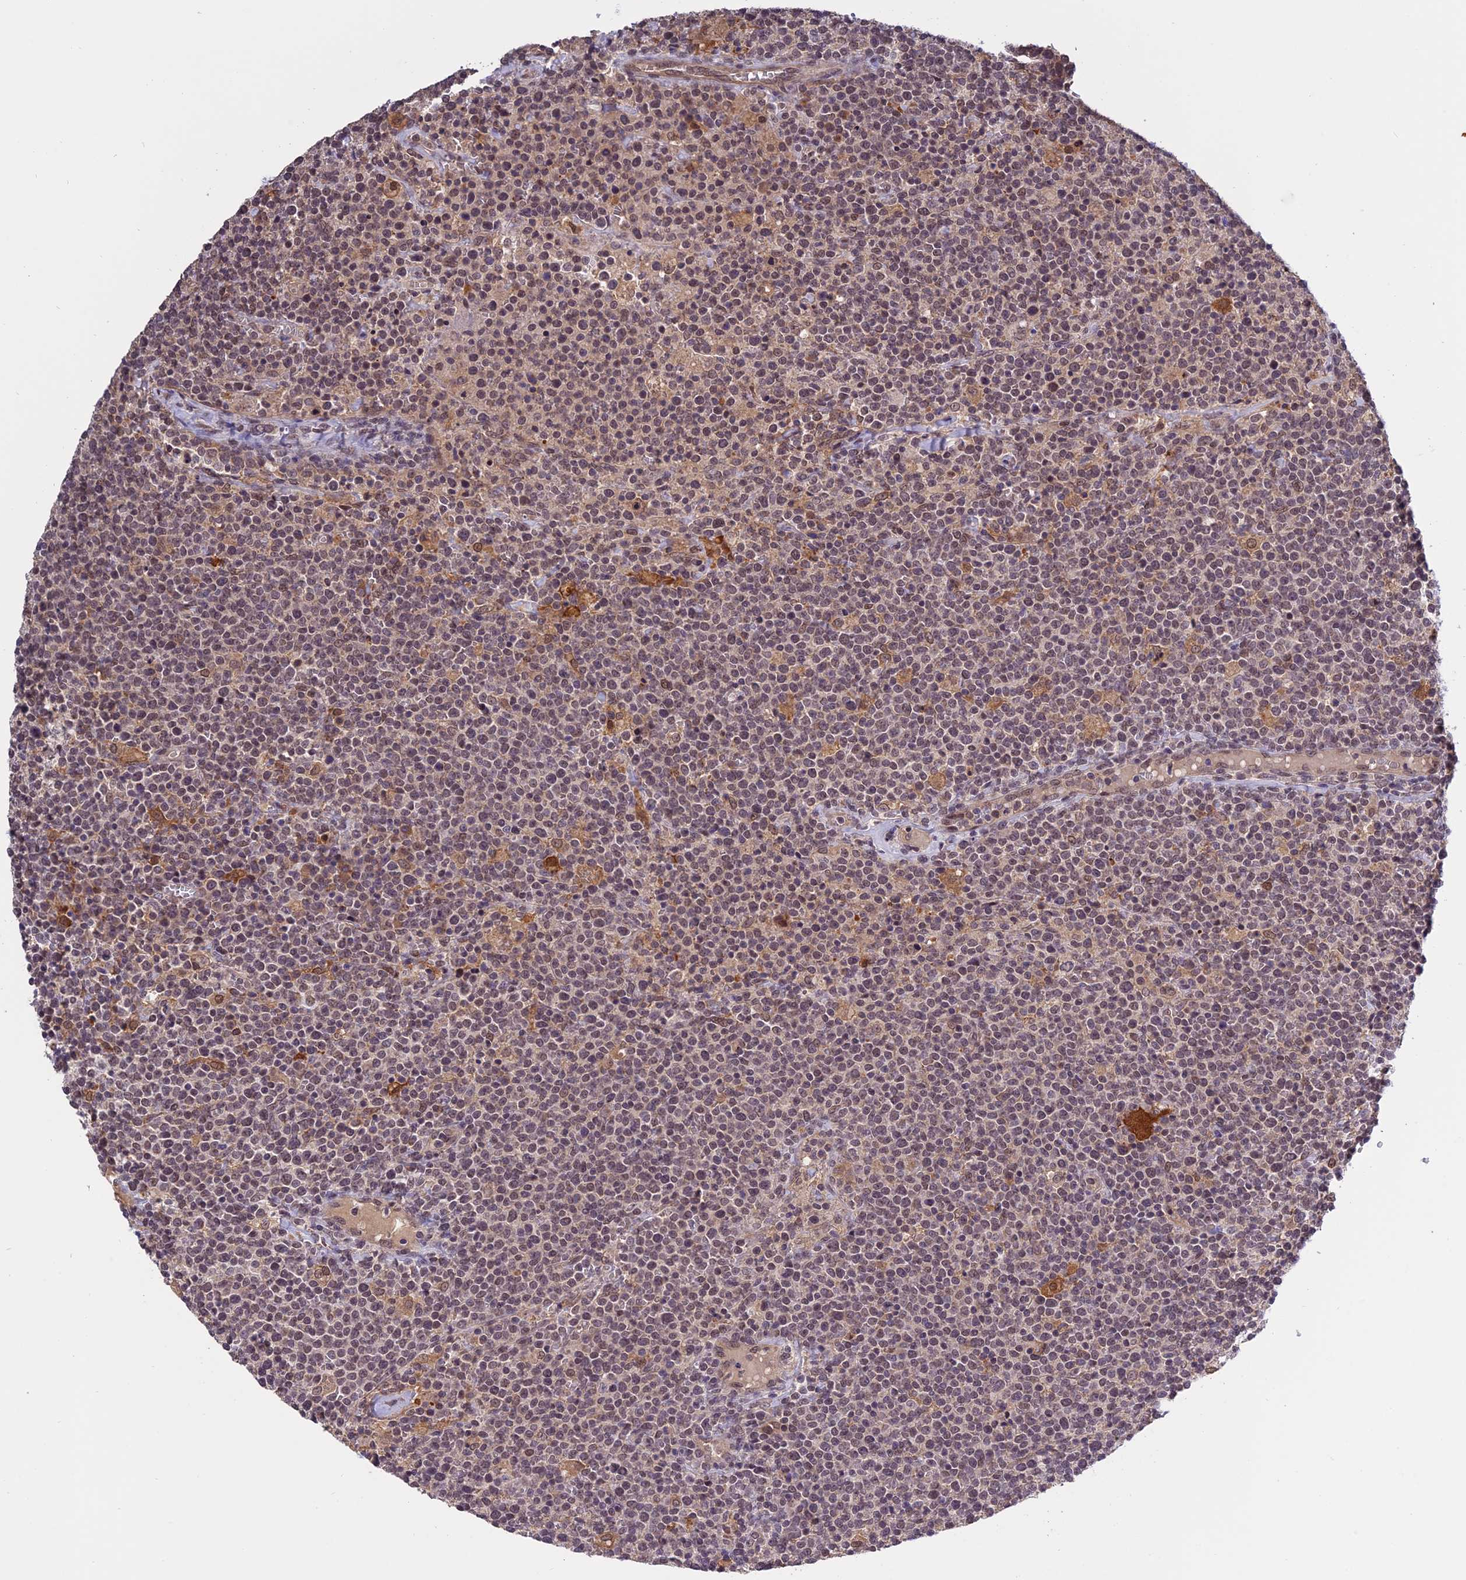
{"staining": {"intensity": "weak", "quantity": "25%-75%", "location": "nuclear"}, "tissue": "lymphoma", "cell_type": "Tumor cells", "image_type": "cancer", "snomed": [{"axis": "morphology", "description": "Malignant lymphoma, non-Hodgkin's type, High grade"}, {"axis": "topography", "description": "Lymph node"}], "caption": "Approximately 25%-75% of tumor cells in human high-grade malignant lymphoma, non-Hodgkin's type display weak nuclear protein positivity as visualized by brown immunohistochemical staining.", "gene": "MNS1", "patient": {"sex": "male", "age": 61}}